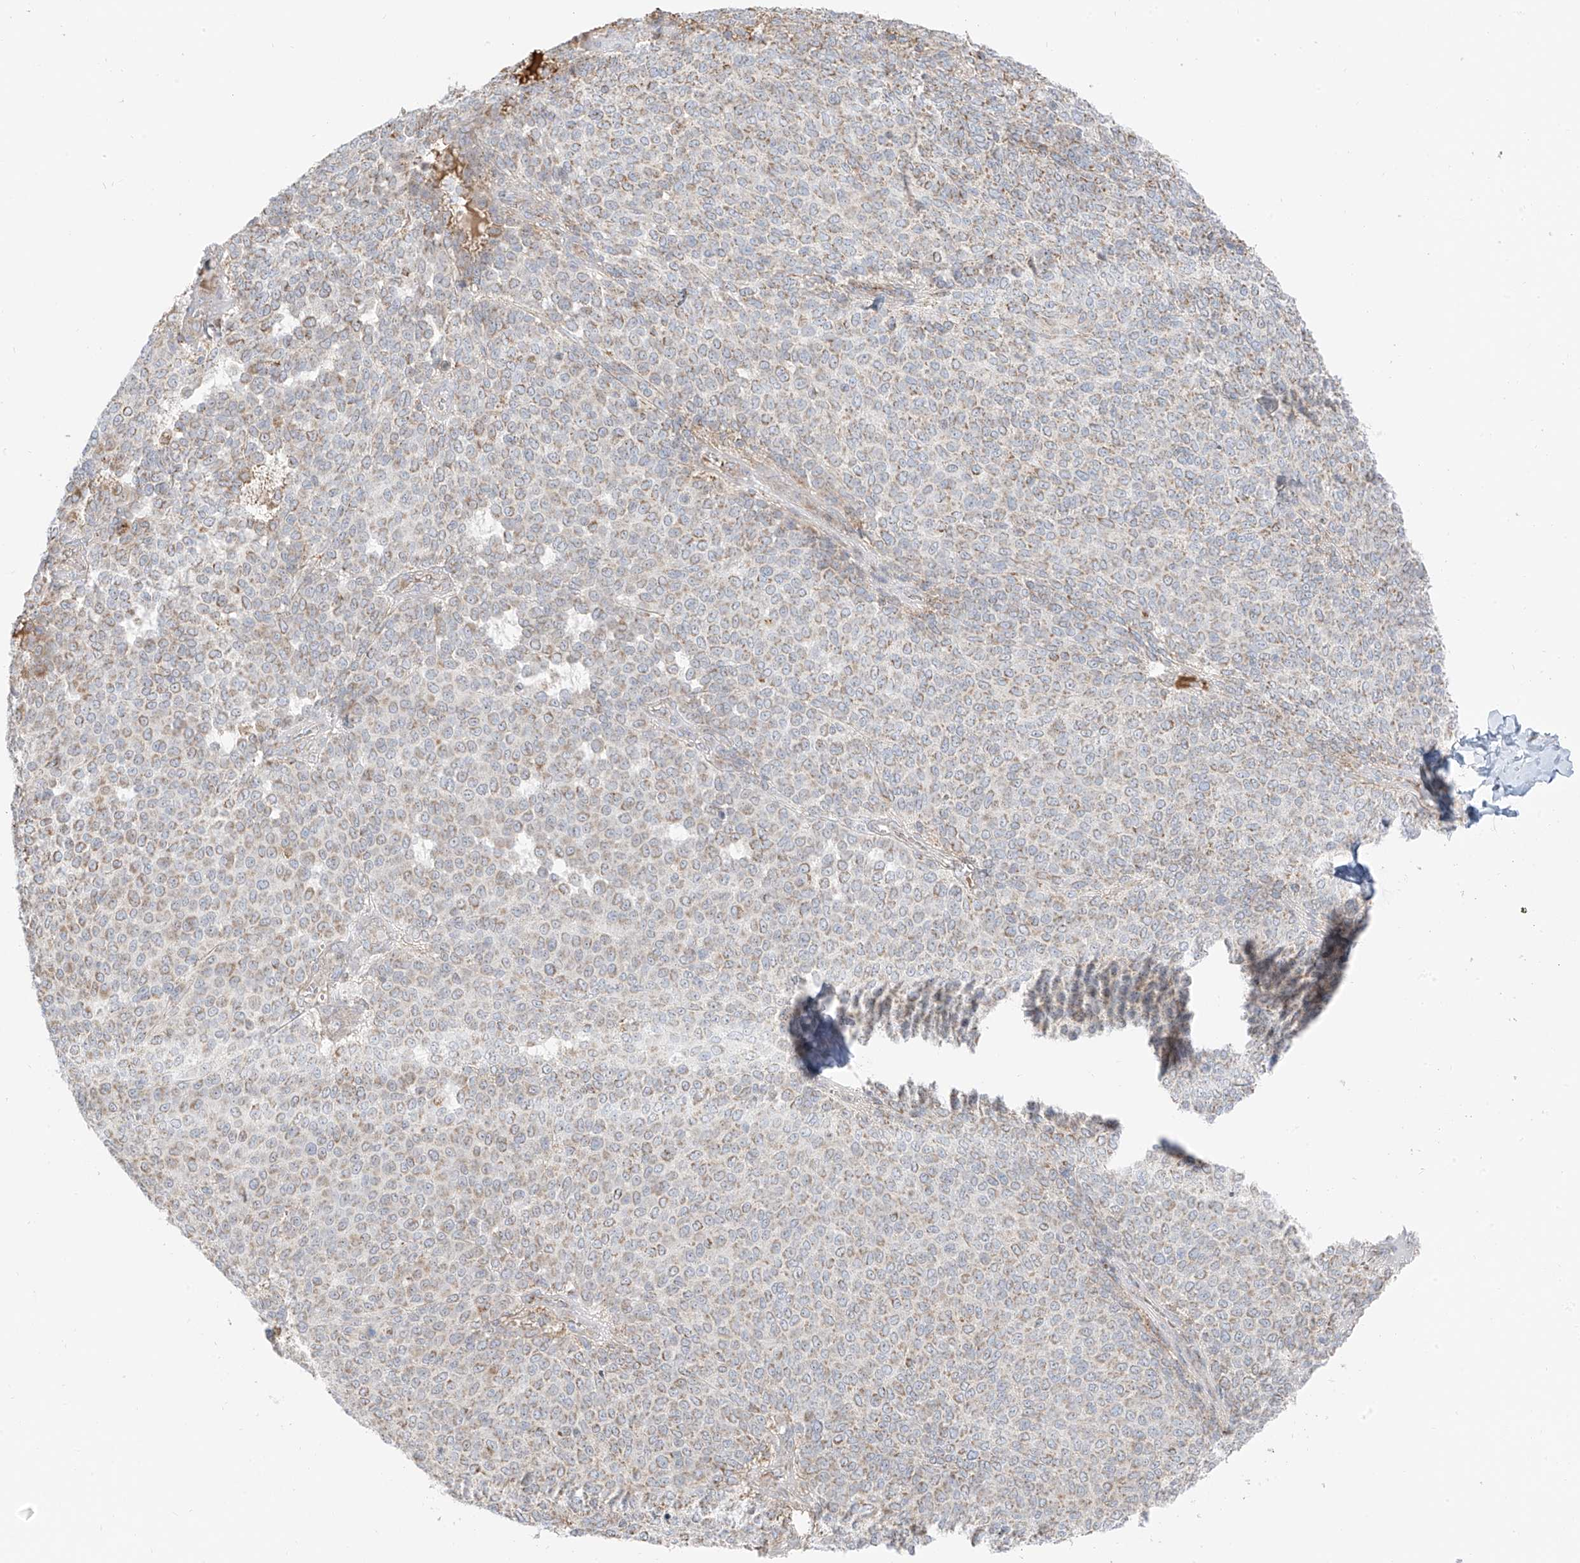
{"staining": {"intensity": "weak", "quantity": "25%-75%", "location": "cytoplasmic/membranous"}, "tissue": "melanoma", "cell_type": "Tumor cells", "image_type": "cancer", "snomed": [{"axis": "morphology", "description": "Malignant melanoma, NOS"}, {"axis": "topography", "description": "Skin"}], "caption": "A brown stain shows weak cytoplasmic/membranous expression of a protein in human melanoma tumor cells.", "gene": "ETHE1", "patient": {"sex": "male", "age": 49}}